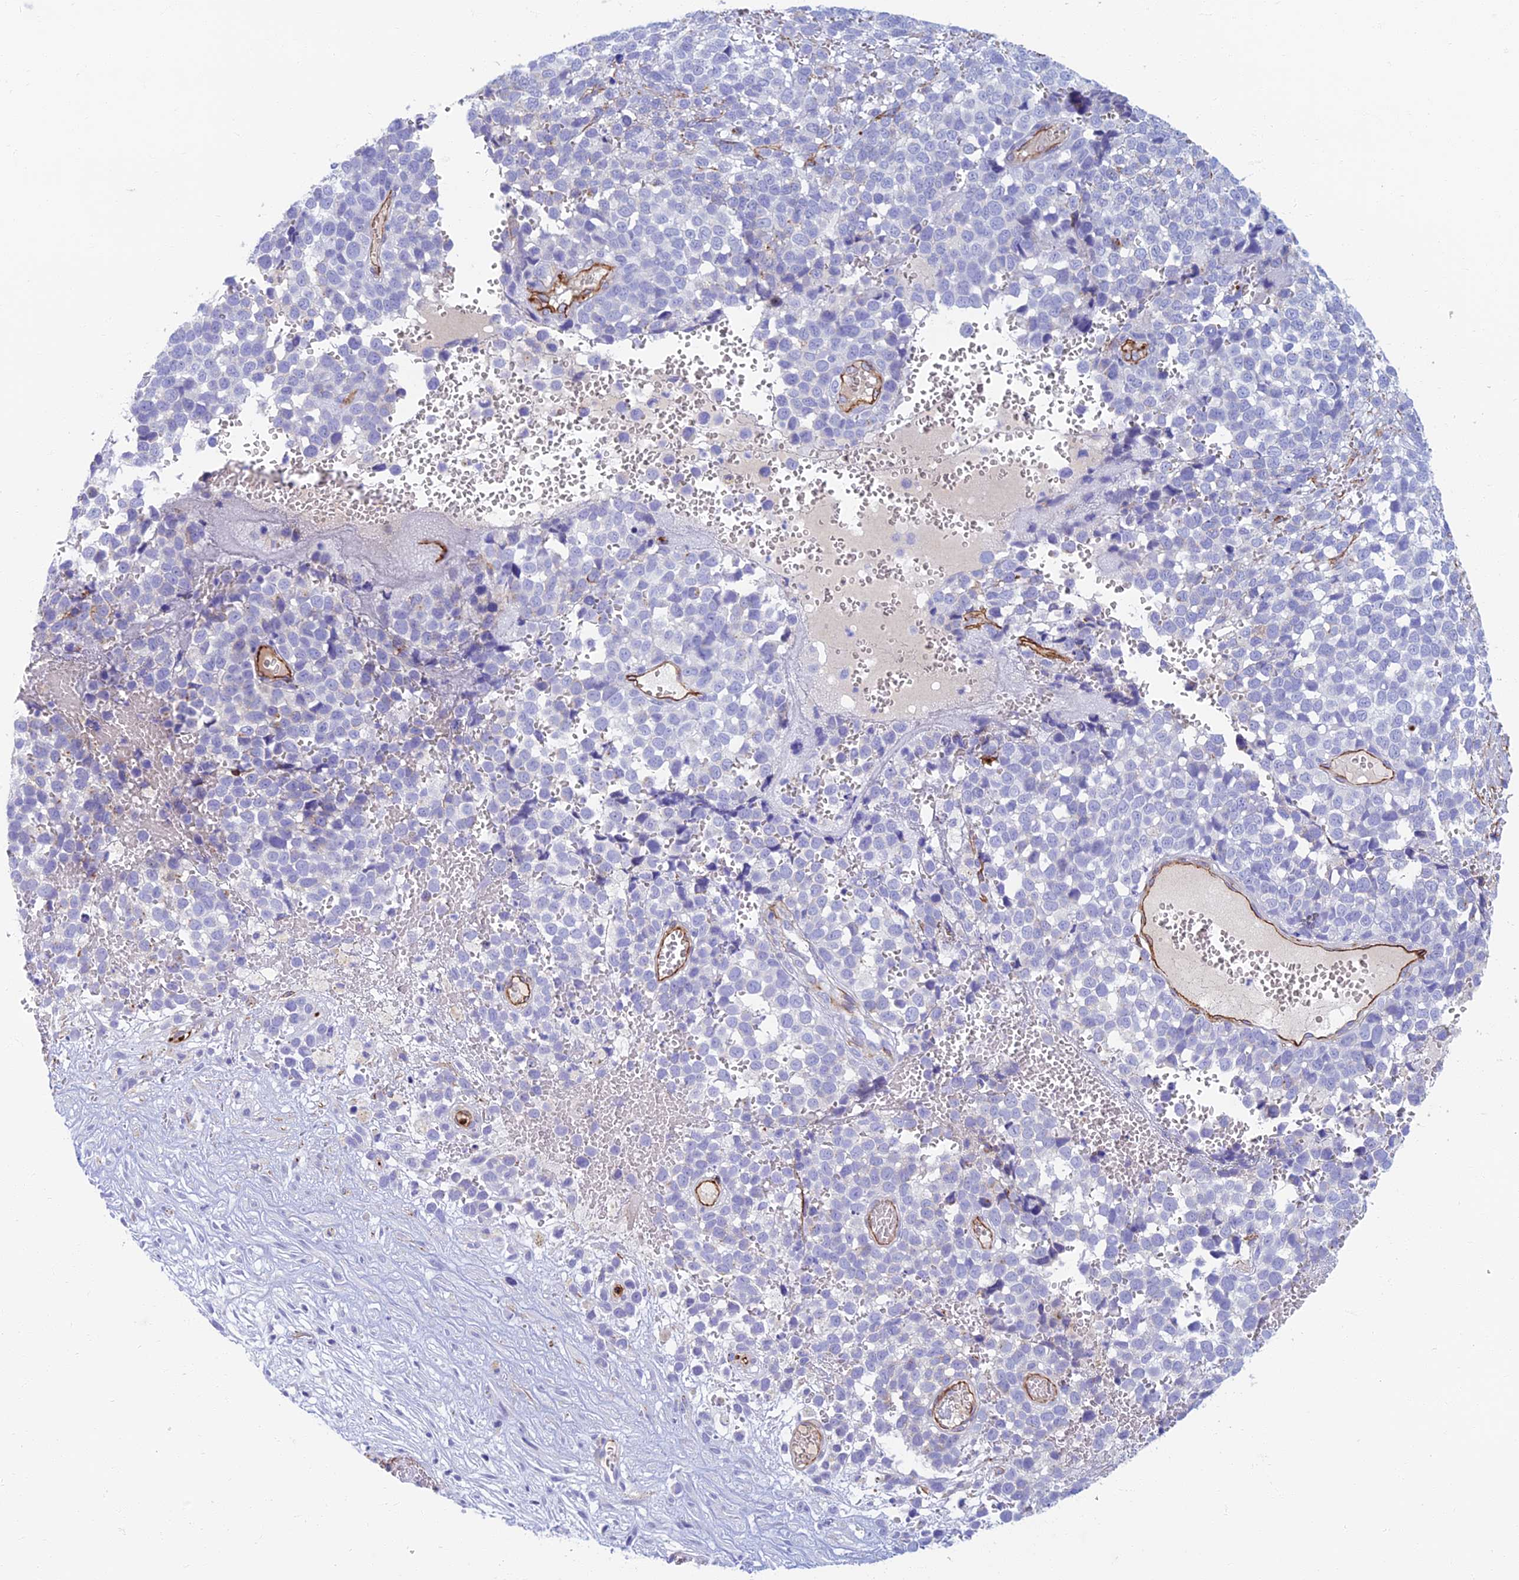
{"staining": {"intensity": "negative", "quantity": "none", "location": "none"}, "tissue": "melanoma", "cell_type": "Tumor cells", "image_type": "cancer", "snomed": [{"axis": "morphology", "description": "Malignant melanoma, NOS"}, {"axis": "topography", "description": "Nose, NOS"}], "caption": "Photomicrograph shows no protein expression in tumor cells of malignant melanoma tissue.", "gene": "ETFRF1", "patient": {"sex": "female", "age": 48}}